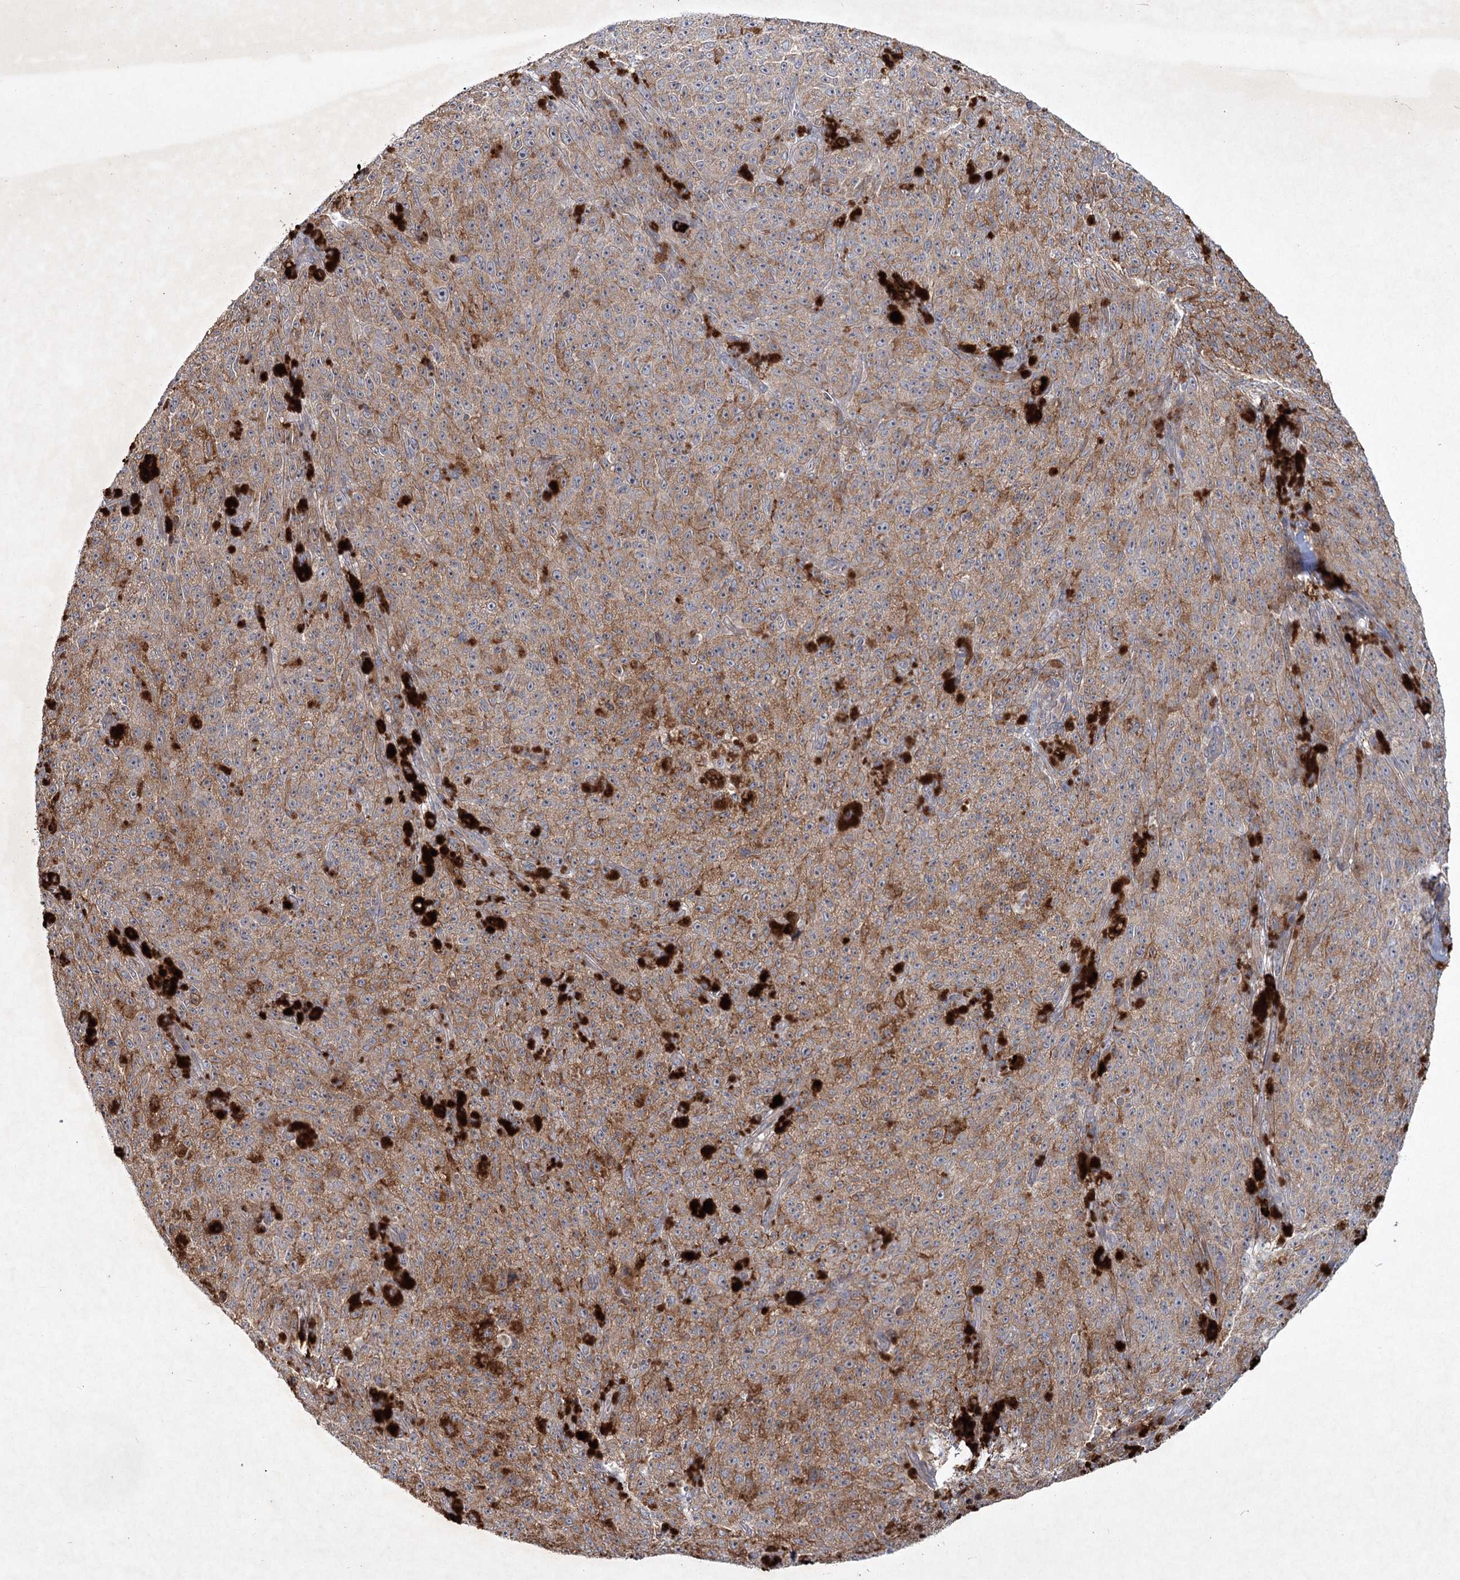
{"staining": {"intensity": "moderate", "quantity": ">75%", "location": "cytoplasmic/membranous"}, "tissue": "melanoma", "cell_type": "Tumor cells", "image_type": "cancer", "snomed": [{"axis": "morphology", "description": "Malignant melanoma, NOS"}, {"axis": "topography", "description": "Skin"}], "caption": "Moderate cytoplasmic/membranous expression is identified in about >75% of tumor cells in melanoma.", "gene": "MAP3K13", "patient": {"sex": "female", "age": 82}}